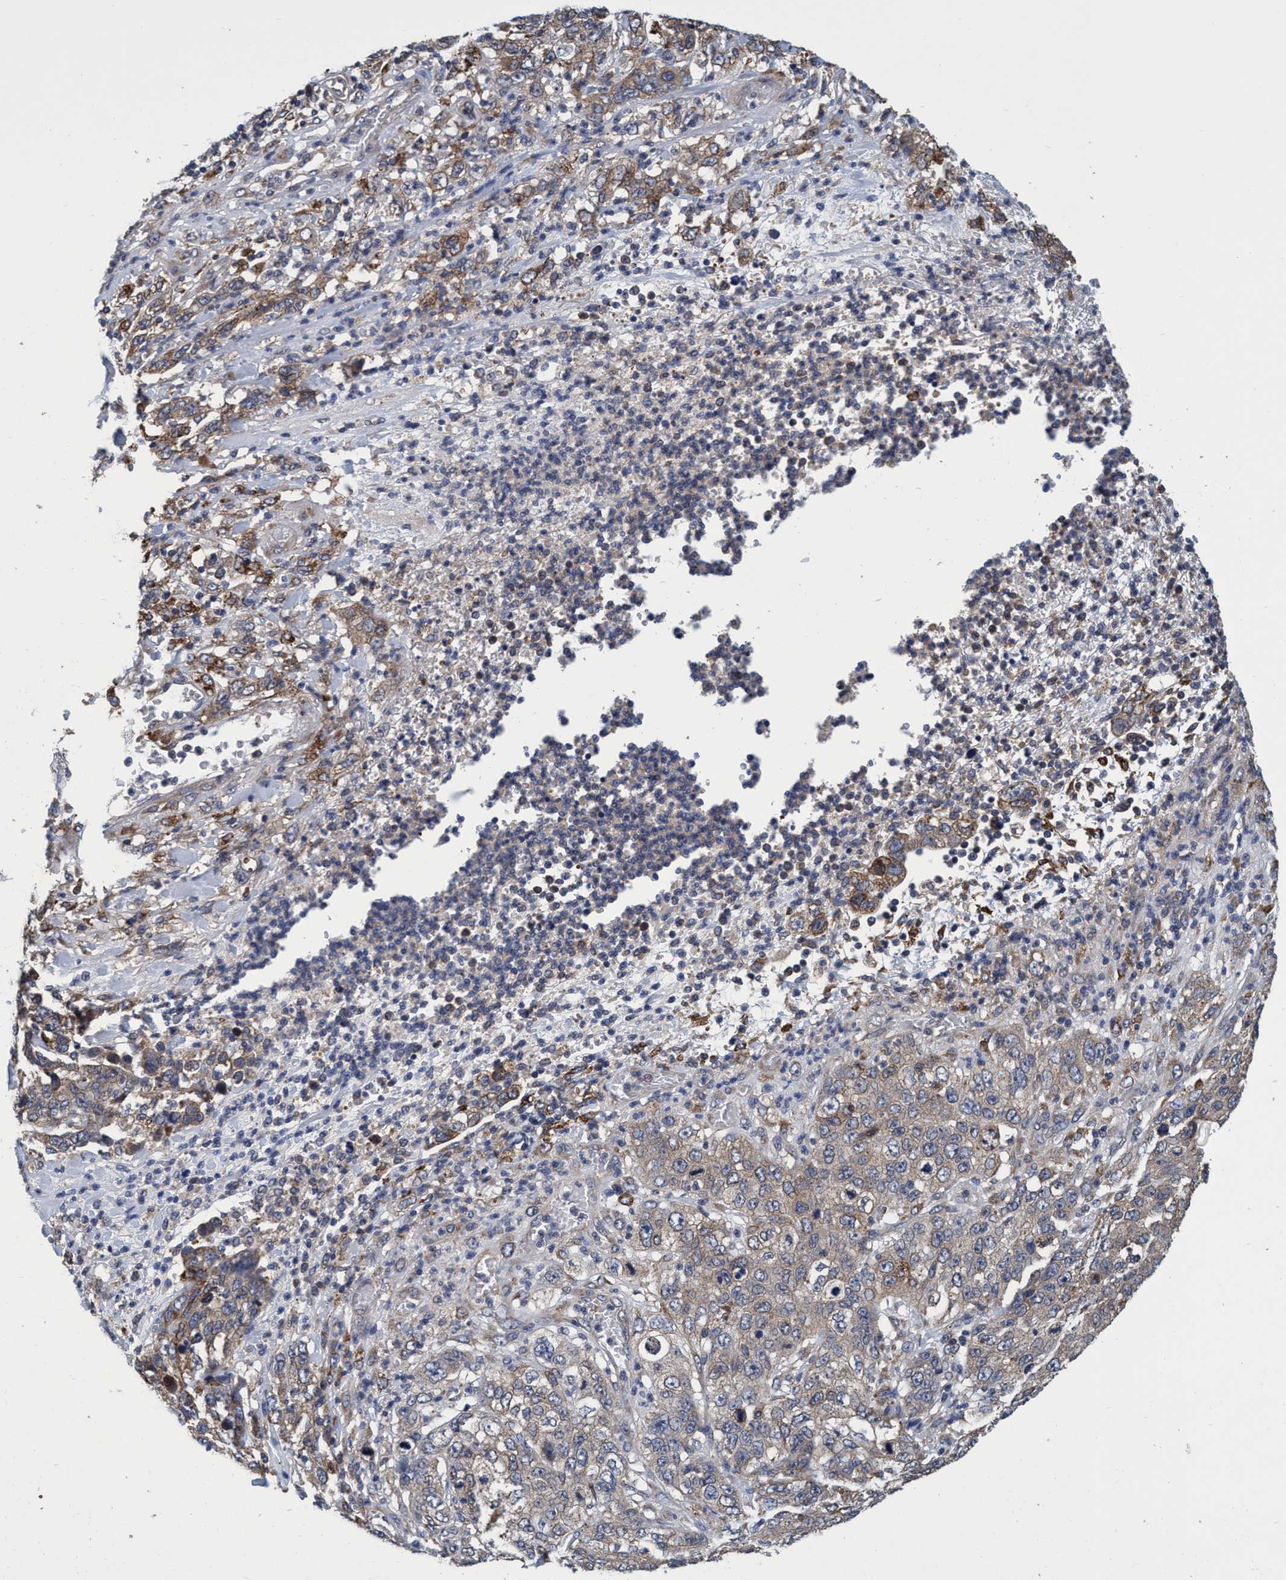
{"staining": {"intensity": "weak", "quantity": "25%-75%", "location": "cytoplasmic/membranous"}, "tissue": "stomach cancer", "cell_type": "Tumor cells", "image_type": "cancer", "snomed": [{"axis": "morphology", "description": "Adenocarcinoma, NOS"}, {"axis": "topography", "description": "Stomach"}], "caption": "Immunohistochemistry (IHC) photomicrograph of neoplastic tissue: human stomach adenocarcinoma stained using IHC displays low levels of weak protein expression localized specifically in the cytoplasmic/membranous of tumor cells, appearing as a cytoplasmic/membranous brown color.", "gene": "CALCOCO2", "patient": {"sex": "male", "age": 48}}